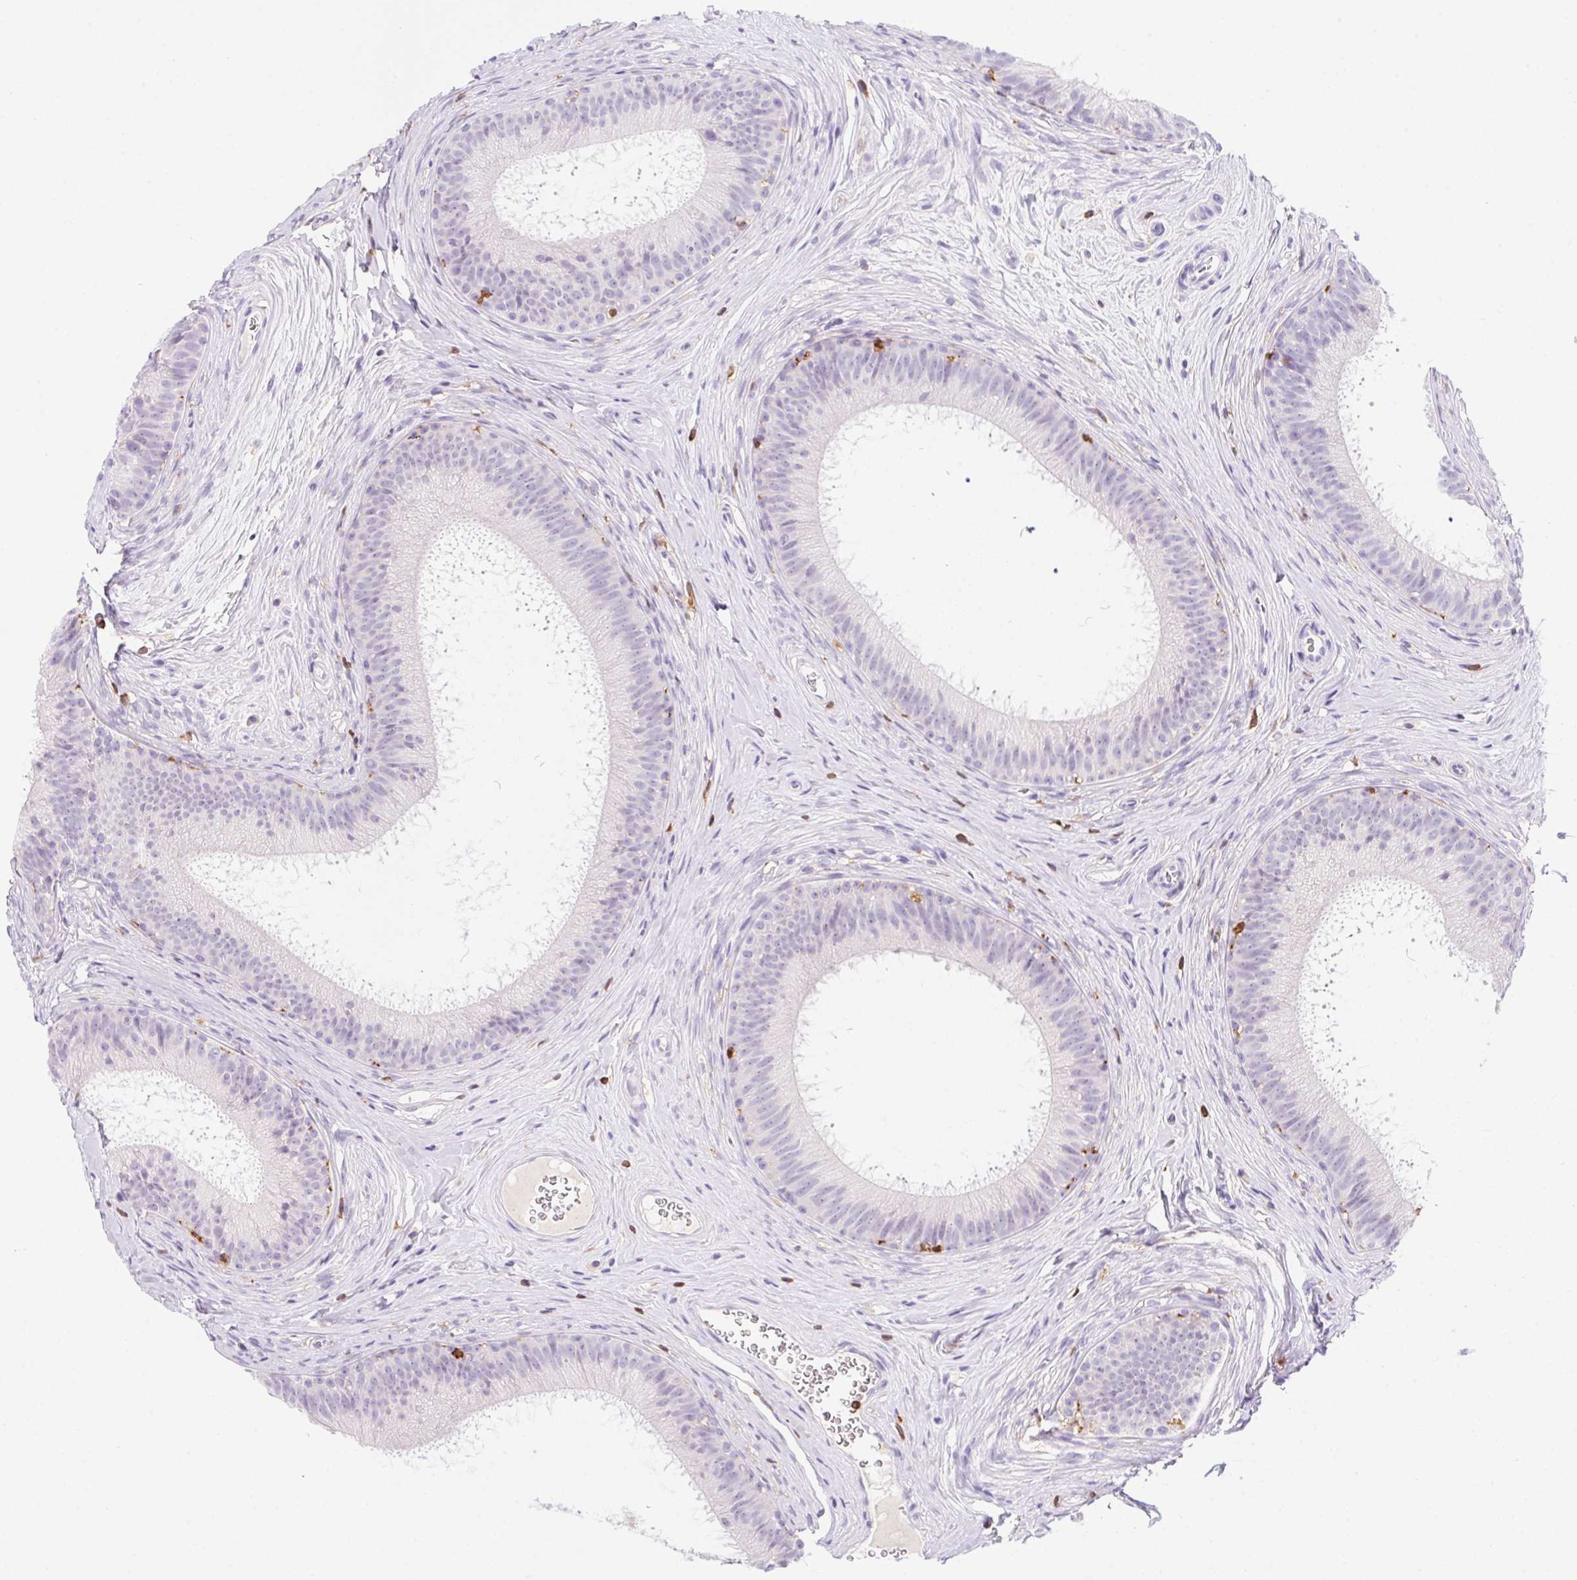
{"staining": {"intensity": "negative", "quantity": "none", "location": "none"}, "tissue": "epididymis", "cell_type": "Glandular cells", "image_type": "normal", "snomed": [{"axis": "morphology", "description": "Normal tissue, NOS"}, {"axis": "topography", "description": "Epididymis"}], "caption": "IHC histopathology image of unremarkable human epididymis stained for a protein (brown), which exhibits no expression in glandular cells.", "gene": "APBB1IP", "patient": {"sex": "male", "age": 24}}